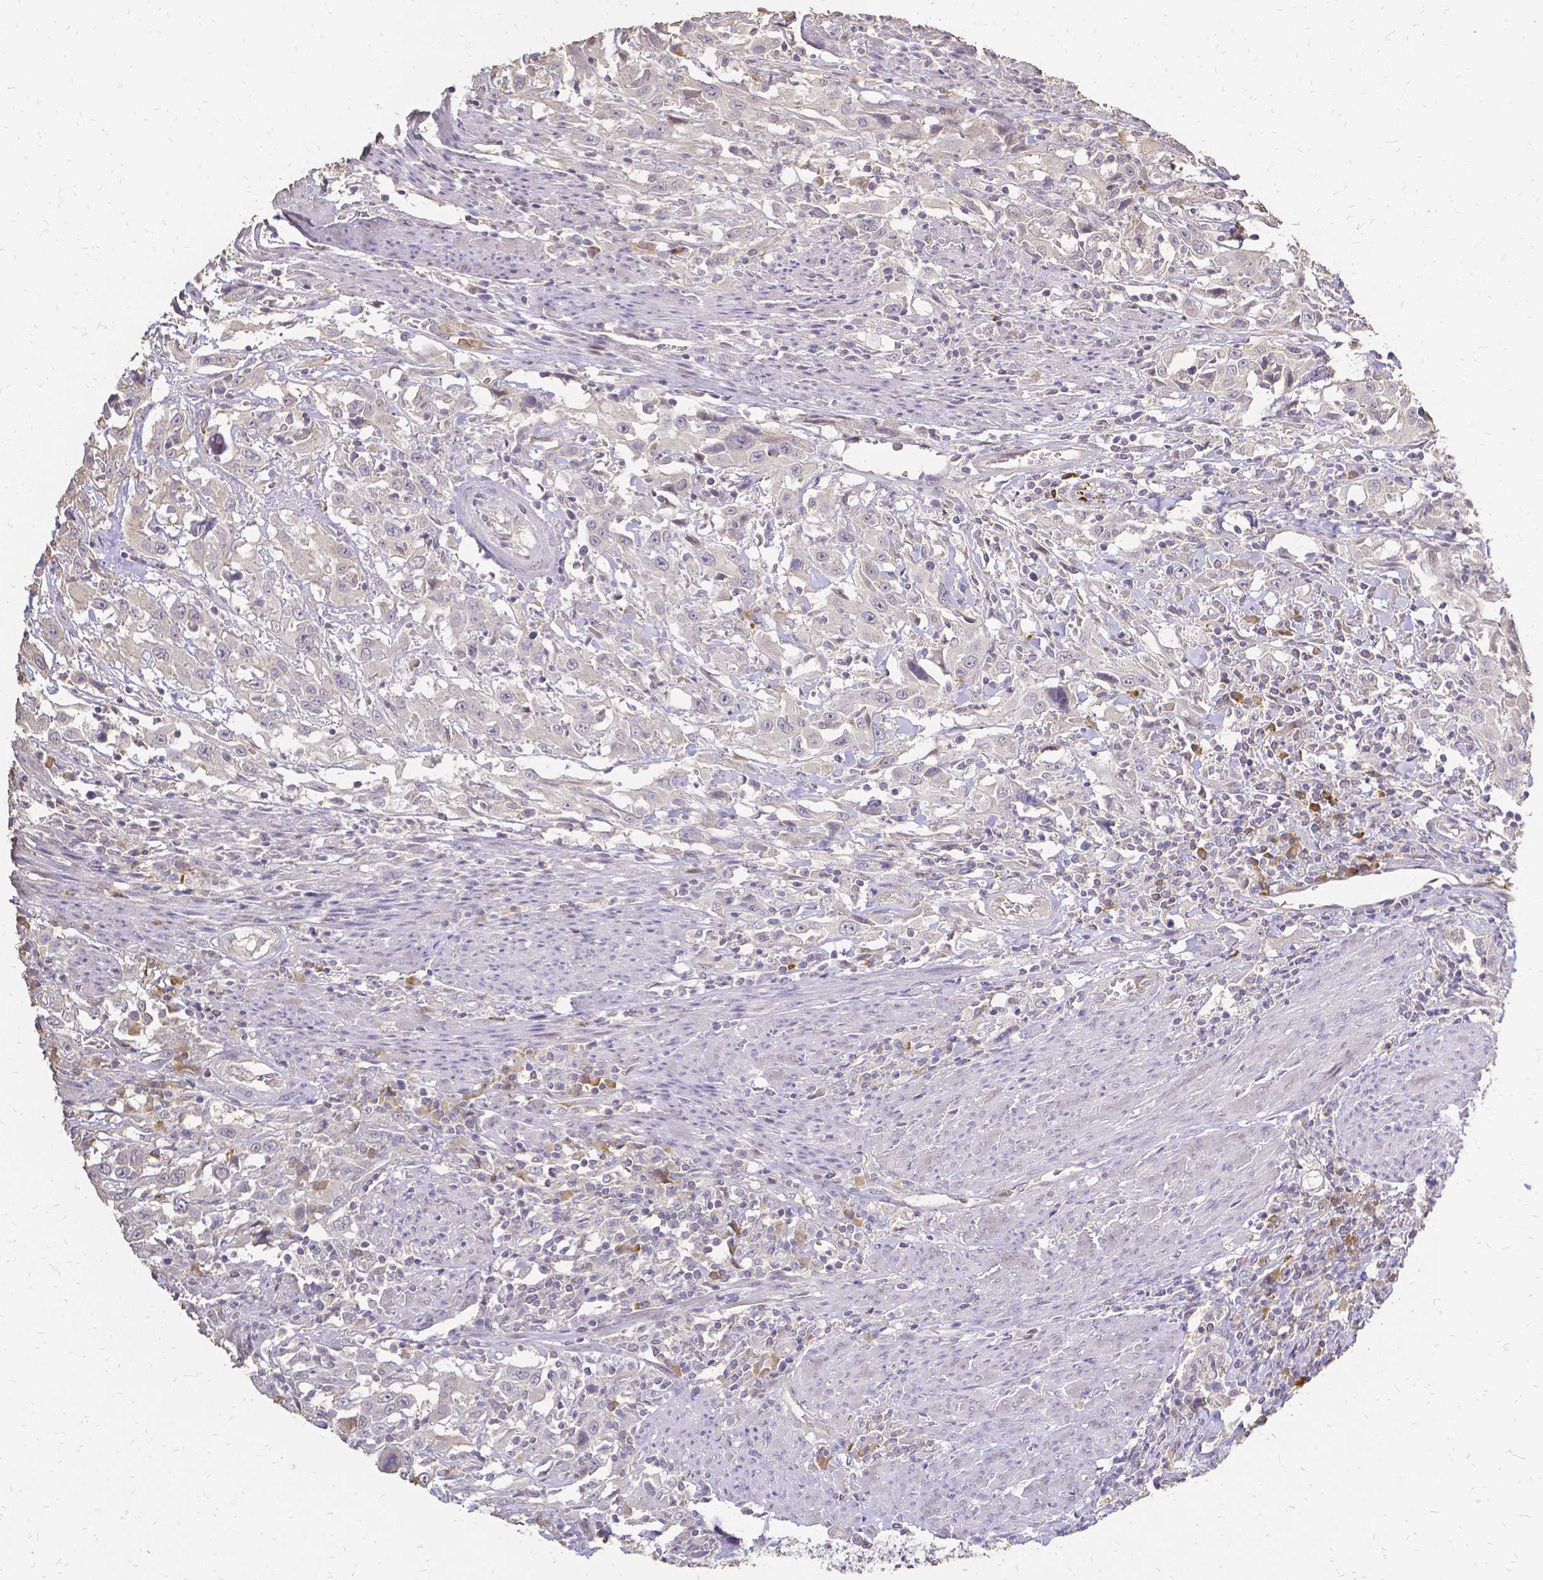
{"staining": {"intensity": "negative", "quantity": "none", "location": "none"}, "tissue": "urothelial cancer", "cell_type": "Tumor cells", "image_type": "cancer", "snomed": [{"axis": "morphology", "description": "Urothelial carcinoma, High grade"}, {"axis": "topography", "description": "Urinary bladder"}], "caption": "Immunohistochemistry image of high-grade urothelial carcinoma stained for a protein (brown), which exhibits no staining in tumor cells.", "gene": "CIB1", "patient": {"sex": "male", "age": 61}}